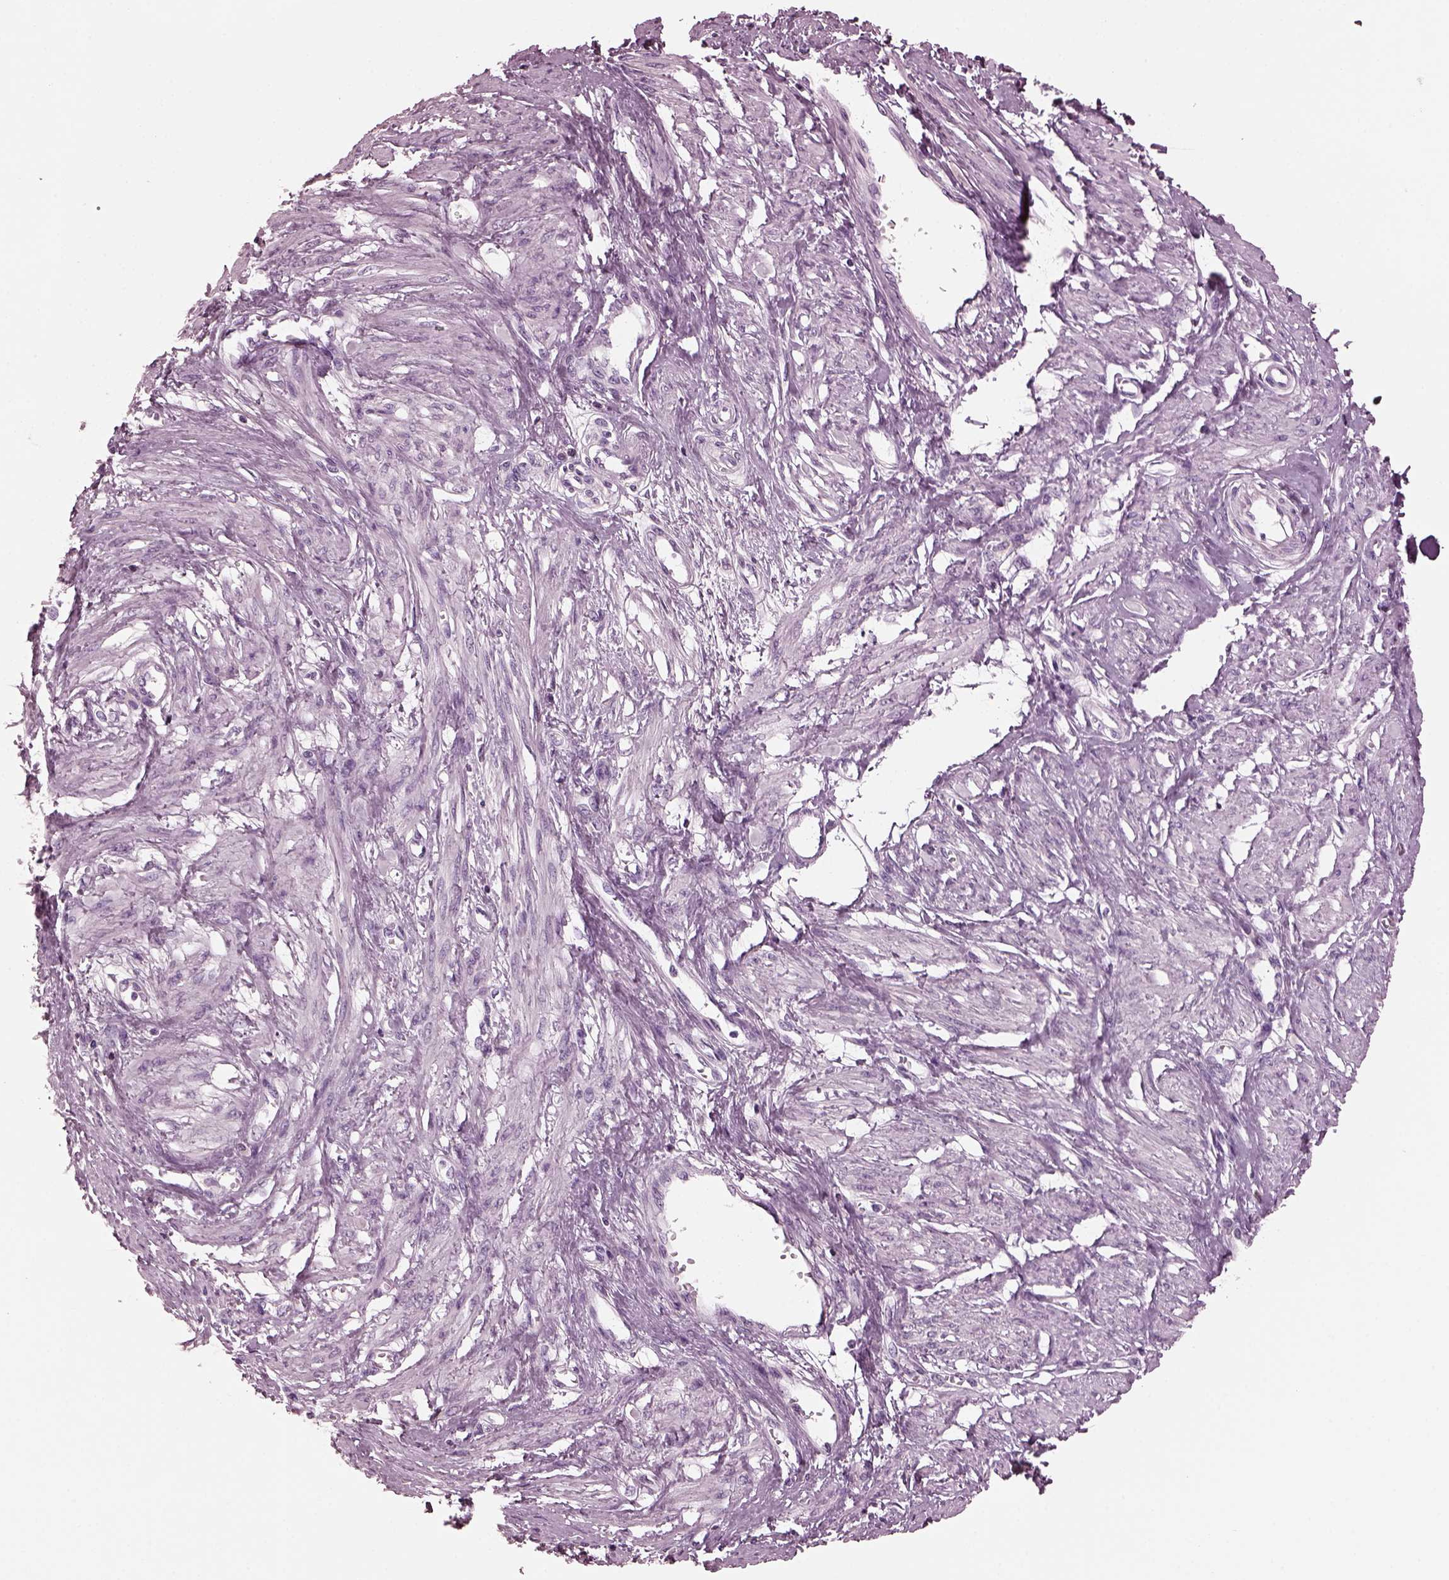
{"staining": {"intensity": "negative", "quantity": "none", "location": "none"}, "tissue": "smooth muscle", "cell_type": "Smooth muscle cells", "image_type": "normal", "snomed": [{"axis": "morphology", "description": "Normal tissue, NOS"}, {"axis": "topography", "description": "Smooth muscle"}, {"axis": "topography", "description": "Uterus"}], "caption": "High power microscopy micrograph of an IHC micrograph of benign smooth muscle, revealing no significant expression in smooth muscle cells.", "gene": "MIB2", "patient": {"sex": "female", "age": 39}}